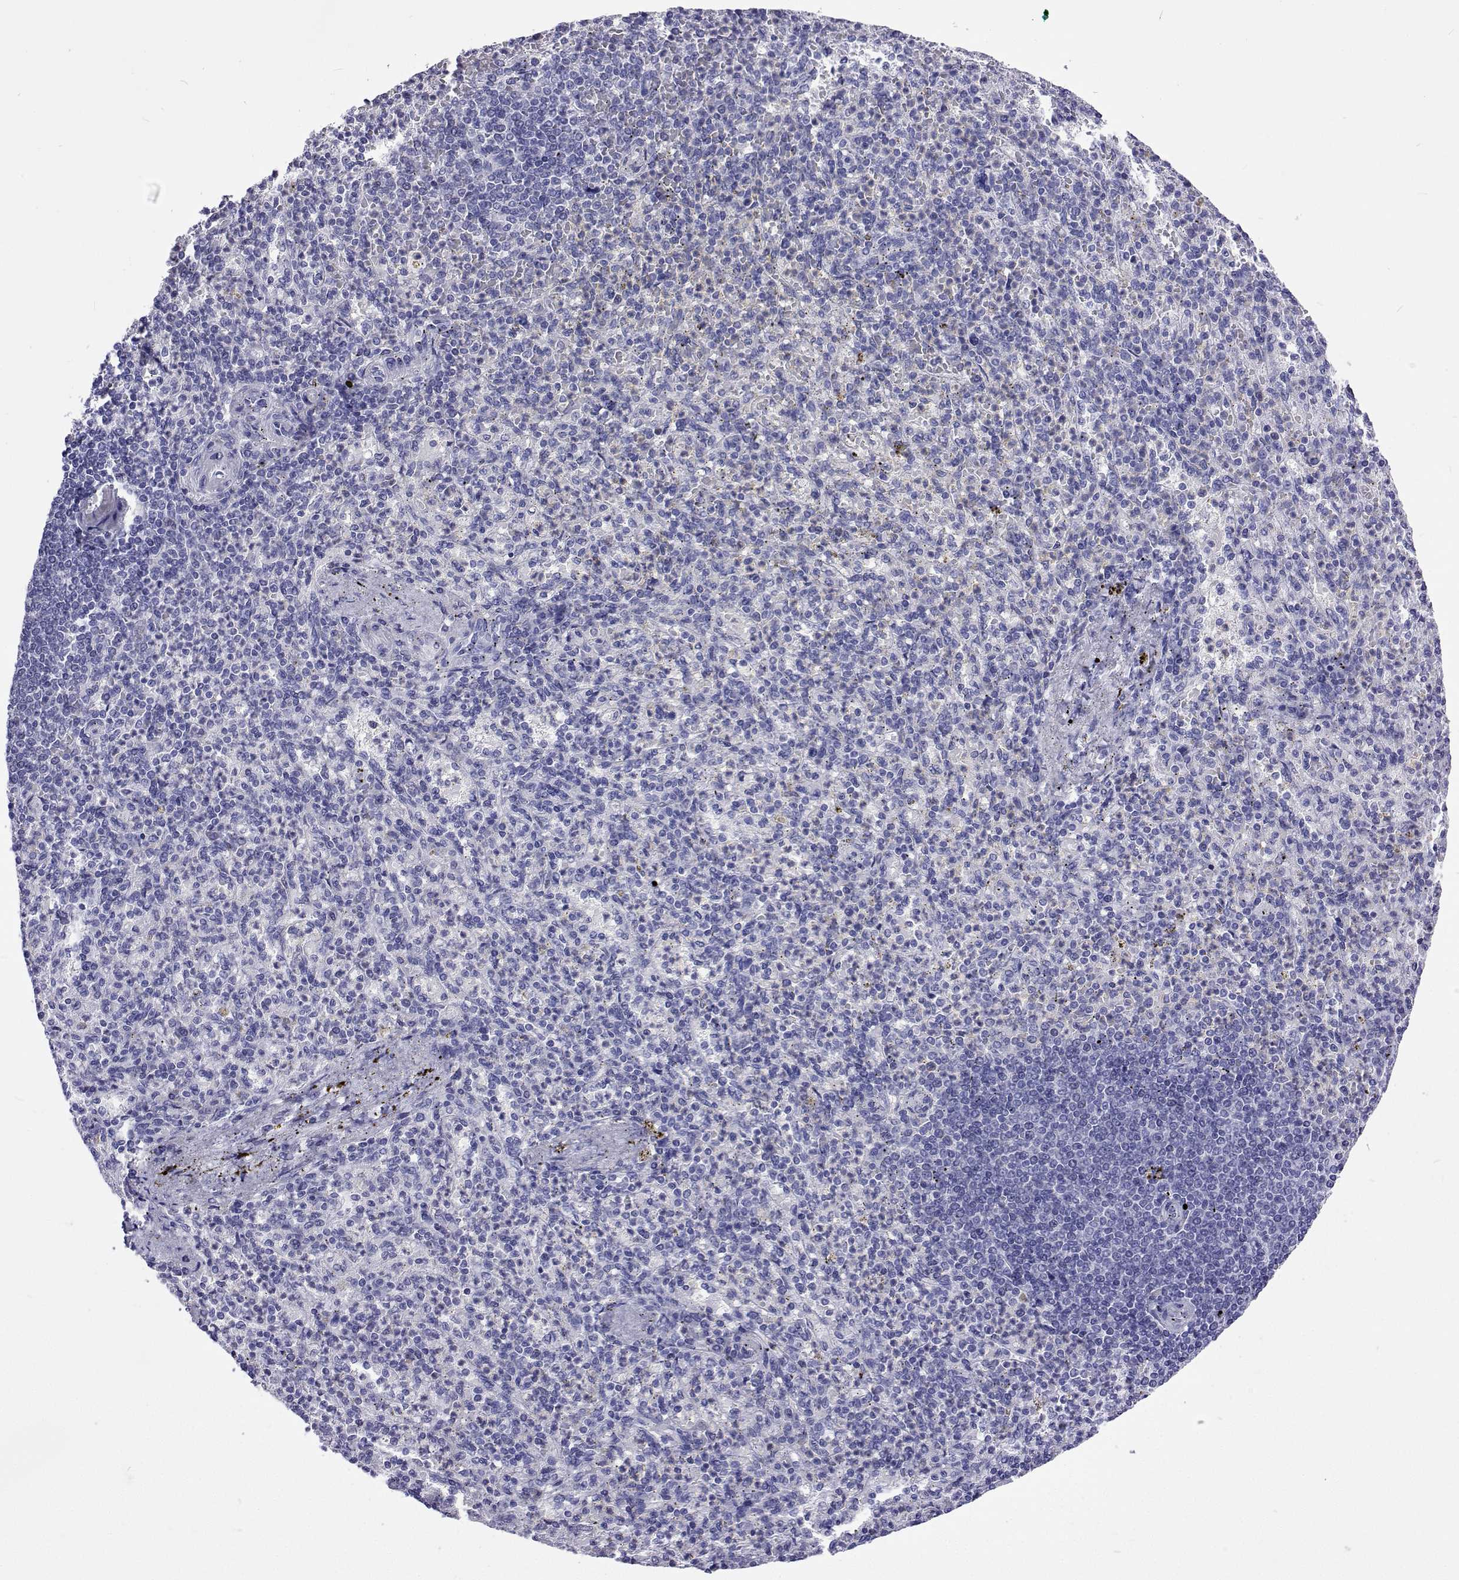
{"staining": {"intensity": "negative", "quantity": "none", "location": "none"}, "tissue": "spleen", "cell_type": "Cells in red pulp", "image_type": "normal", "snomed": [{"axis": "morphology", "description": "Normal tissue, NOS"}, {"axis": "topography", "description": "Spleen"}], "caption": "This is an immunohistochemistry histopathology image of benign spleen. There is no expression in cells in red pulp.", "gene": "UMODL1", "patient": {"sex": "female", "age": 74}}